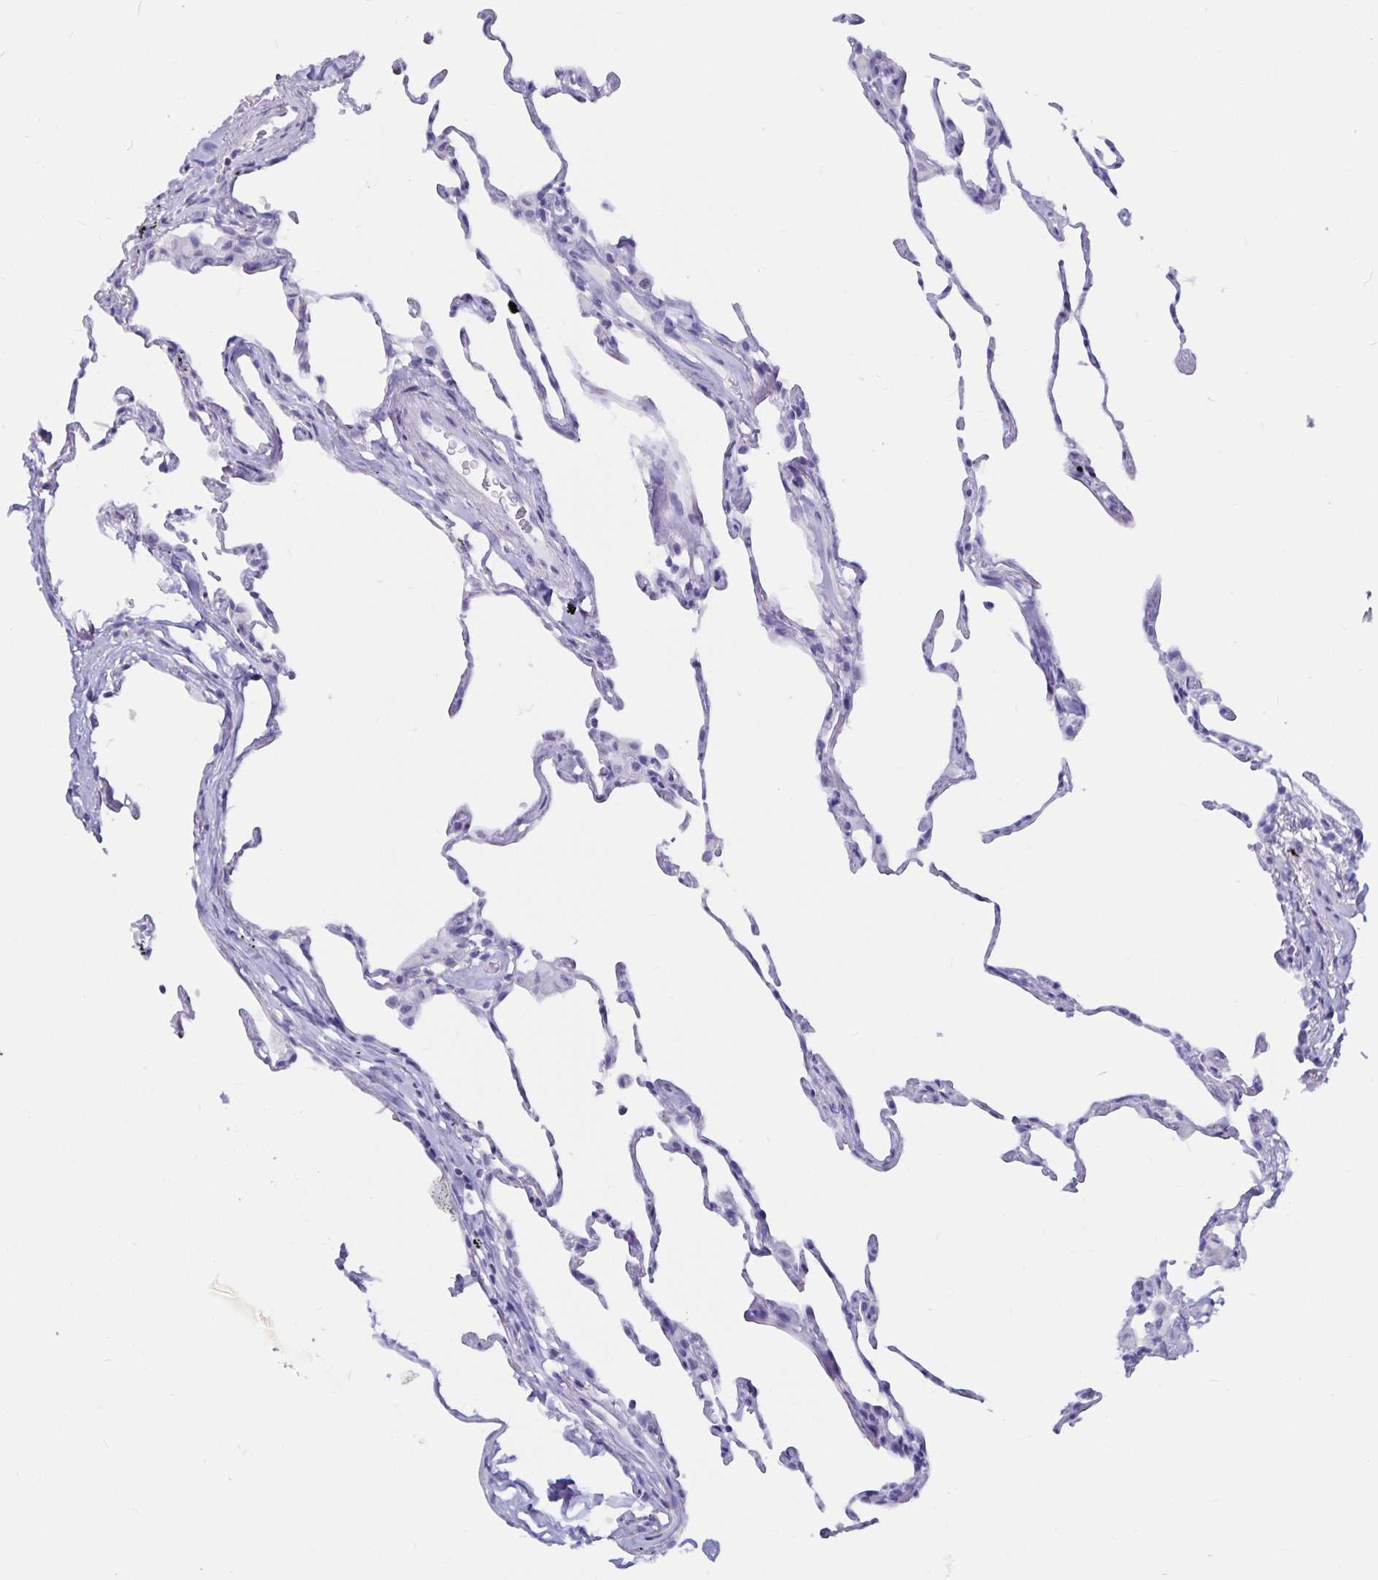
{"staining": {"intensity": "negative", "quantity": "none", "location": "none"}, "tissue": "lung", "cell_type": "Alveolar cells", "image_type": "normal", "snomed": [{"axis": "morphology", "description": "Normal tissue, NOS"}, {"axis": "topography", "description": "Lung"}], "caption": "This micrograph is of unremarkable lung stained with immunohistochemistry (IHC) to label a protein in brown with the nuclei are counter-stained blue. There is no staining in alveolar cells.", "gene": "GPR137", "patient": {"sex": "female", "age": 57}}